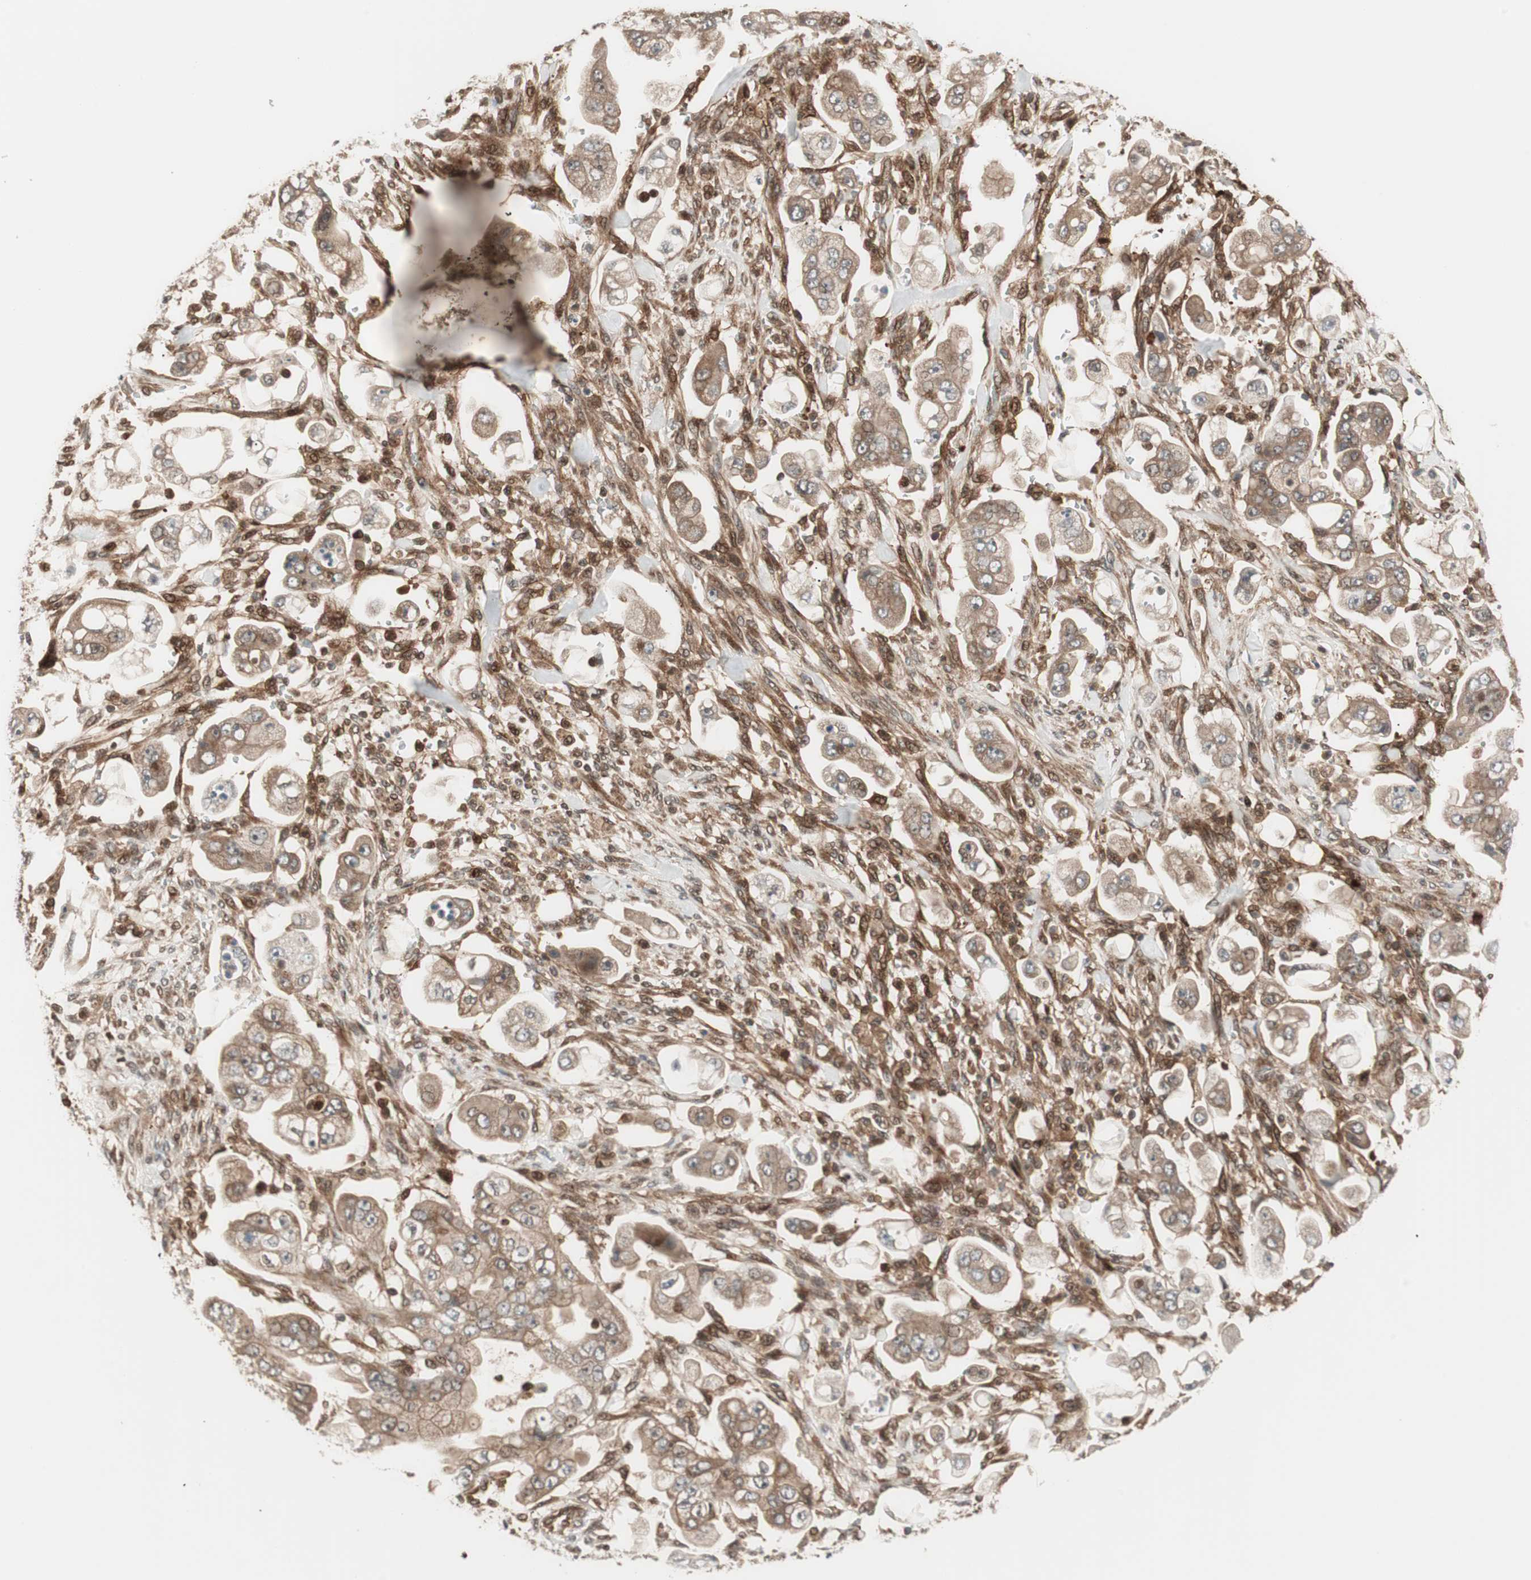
{"staining": {"intensity": "moderate", "quantity": ">75%", "location": "cytoplasmic/membranous"}, "tissue": "stomach cancer", "cell_type": "Tumor cells", "image_type": "cancer", "snomed": [{"axis": "morphology", "description": "Adenocarcinoma, NOS"}, {"axis": "topography", "description": "Stomach"}], "caption": "Immunohistochemical staining of human adenocarcinoma (stomach) demonstrates moderate cytoplasmic/membranous protein positivity in approximately >75% of tumor cells.", "gene": "PRKG2", "patient": {"sex": "male", "age": 62}}